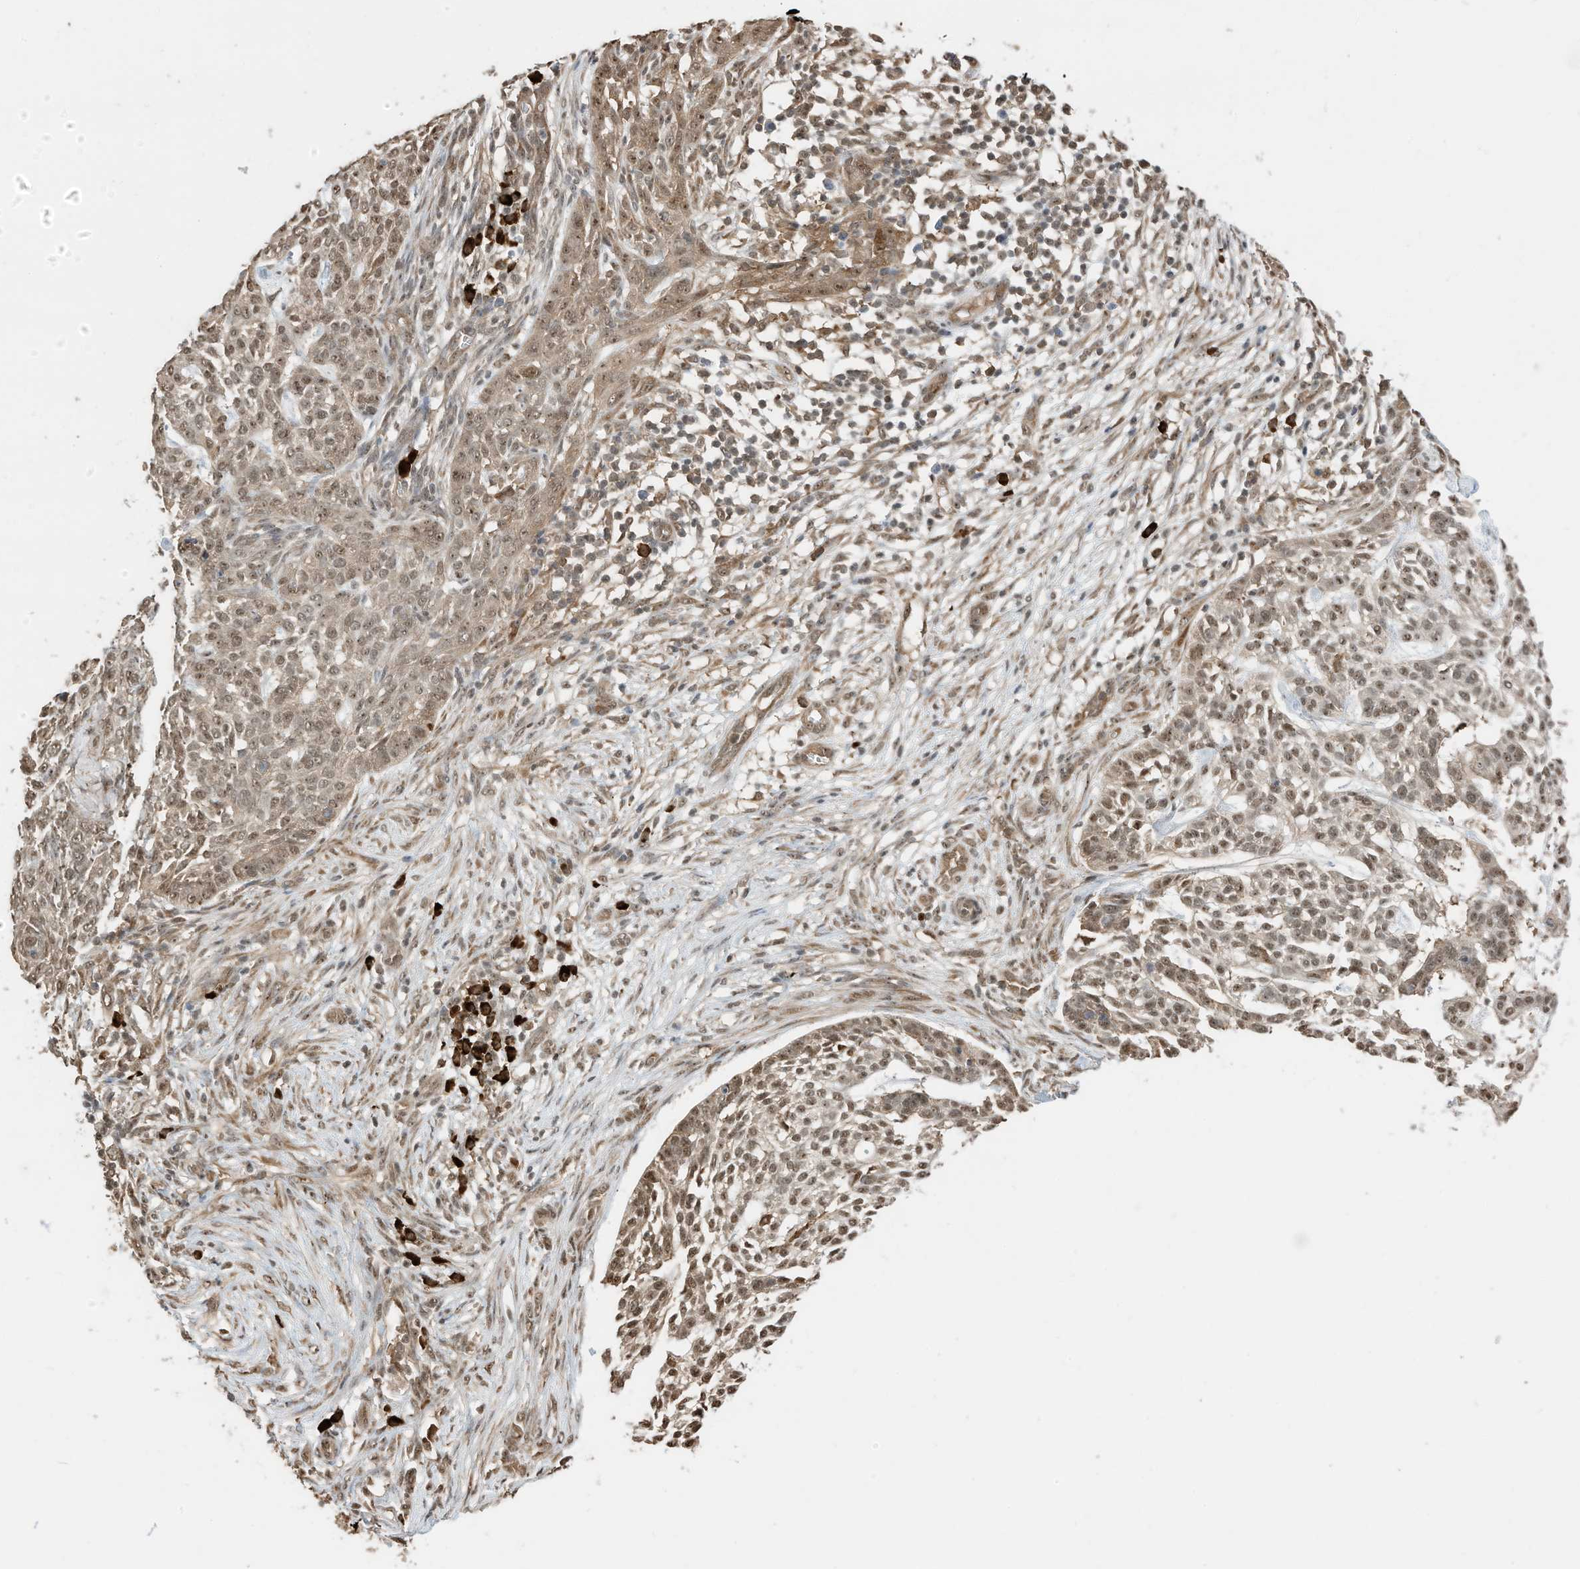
{"staining": {"intensity": "moderate", "quantity": ">75%", "location": "nuclear"}, "tissue": "skin cancer", "cell_type": "Tumor cells", "image_type": "cancer", "snomed": [{"axis": "morphology", "description": "Basal cell carcinoma"}, {"axis": "topography", "description": "Skin"}], "caption": "Immunohistochemical staining of skin cancer demonstrates medium levels of moderate nuclear protein positivity in approximately >75% of tumor cells. The staining is performed using DAB (3,3'-diaminobenzidine) brown chromogen to label protein expression. The nuclei are counter-stained blue using hematoxylin.", "gene": "ZNF195", "patient": {"sex": "female", "age": 64}}